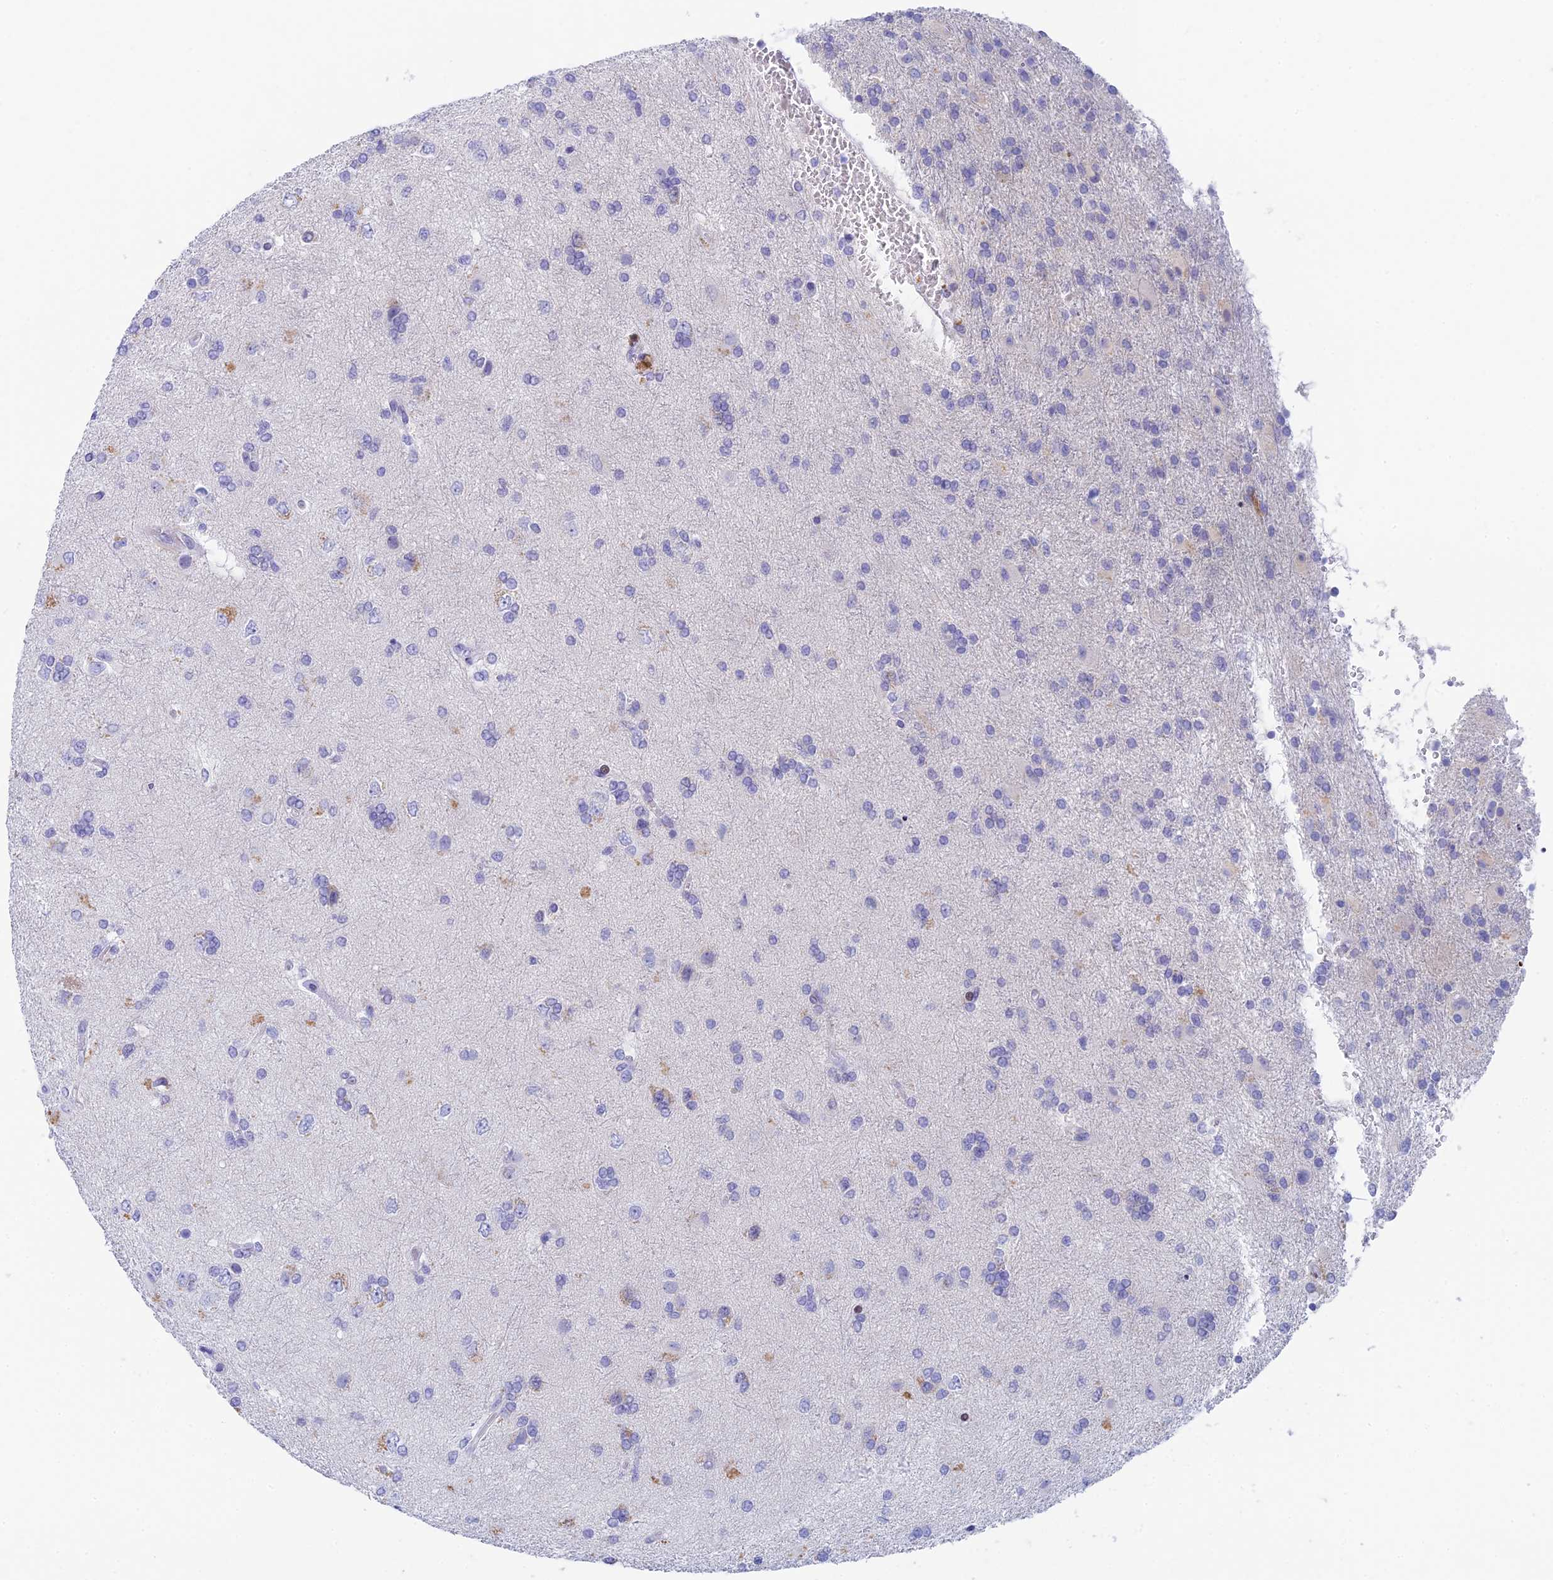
{"staining": {"intensity": "negative", "quantity": "none", "location": "none"}, "tissue": "glioma", "cell_type": "Tumor cells", "image_type": "cancer", "snomed": [{"axis": "morphology", "description": "Glioma, malignant, High grade"}, {"axis": "topography", "description": "Brain"}], "caption": "An immunohistochemistry (IHC) histopathology image of high-grade glioma (malignant) is shown. There is no staining in tumor cells of high-grade glioma (malignant).", "gene": "REXO5", "patient": {"sex": "male", "age": 56}}